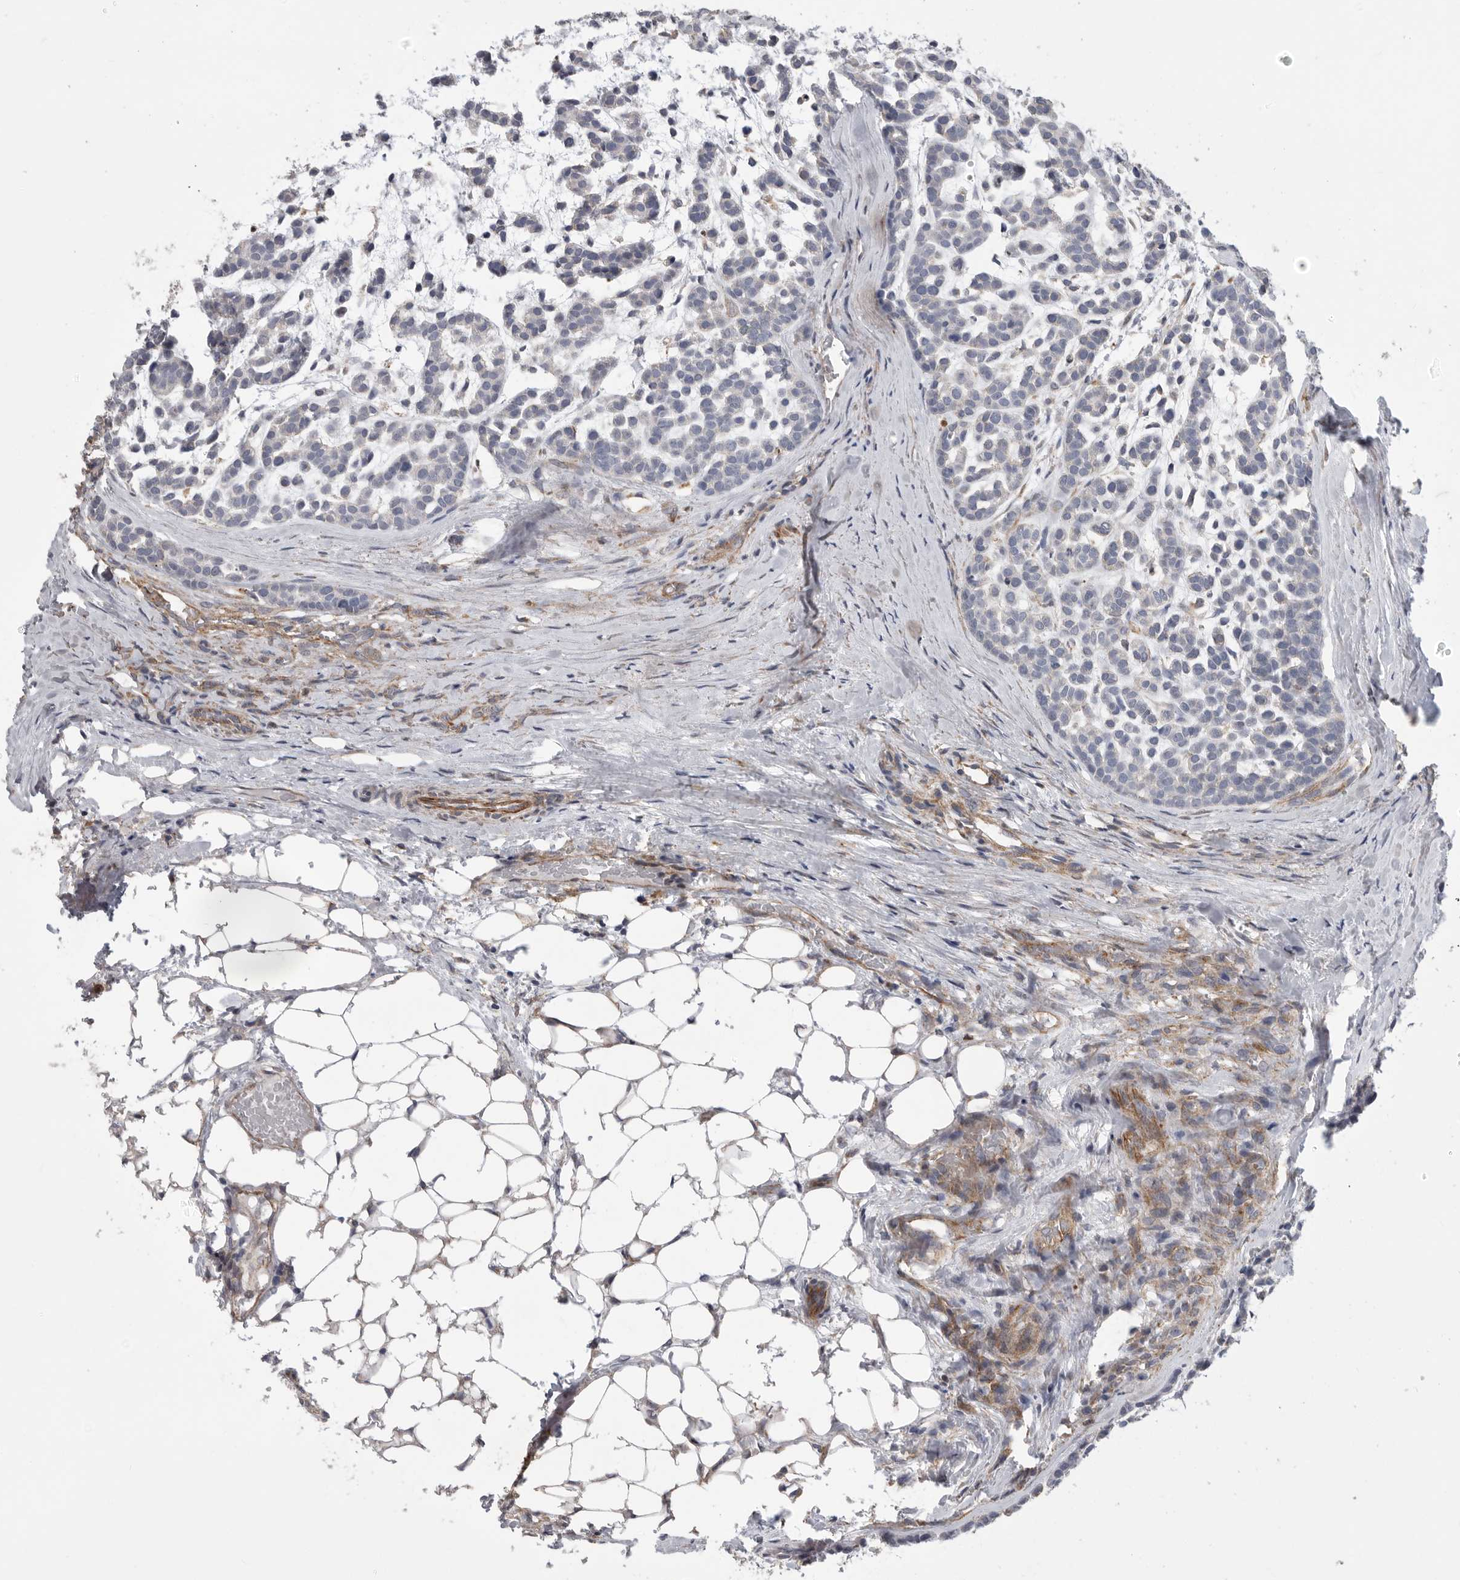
{"staining": {"intensity": "weak", "quantity": "<25%", "location": "cytoplasmic/membranous"}, "tissue": "head and neck cancer", "cell_type": "Tumor cells", "image_type": "cancer", "snomed": [{"axis": "morphology", "description": "Adenocarcinoma, NOS"}, {"axis": "morphology", "description": "Adenoma, NOS"}, {"axis": "topography", "description": "Head-Neck"}], "caption": "Immunohistochemistry (IHC) photomicrograph of neoplastic tissue: human head and neck cancer stained with DAB (3,3'-diaminobenzidine) displays no significant protein staining in tumor cells.", "gene": "SIGLEC10", "patient": {"sex": "female", "age": 55}}